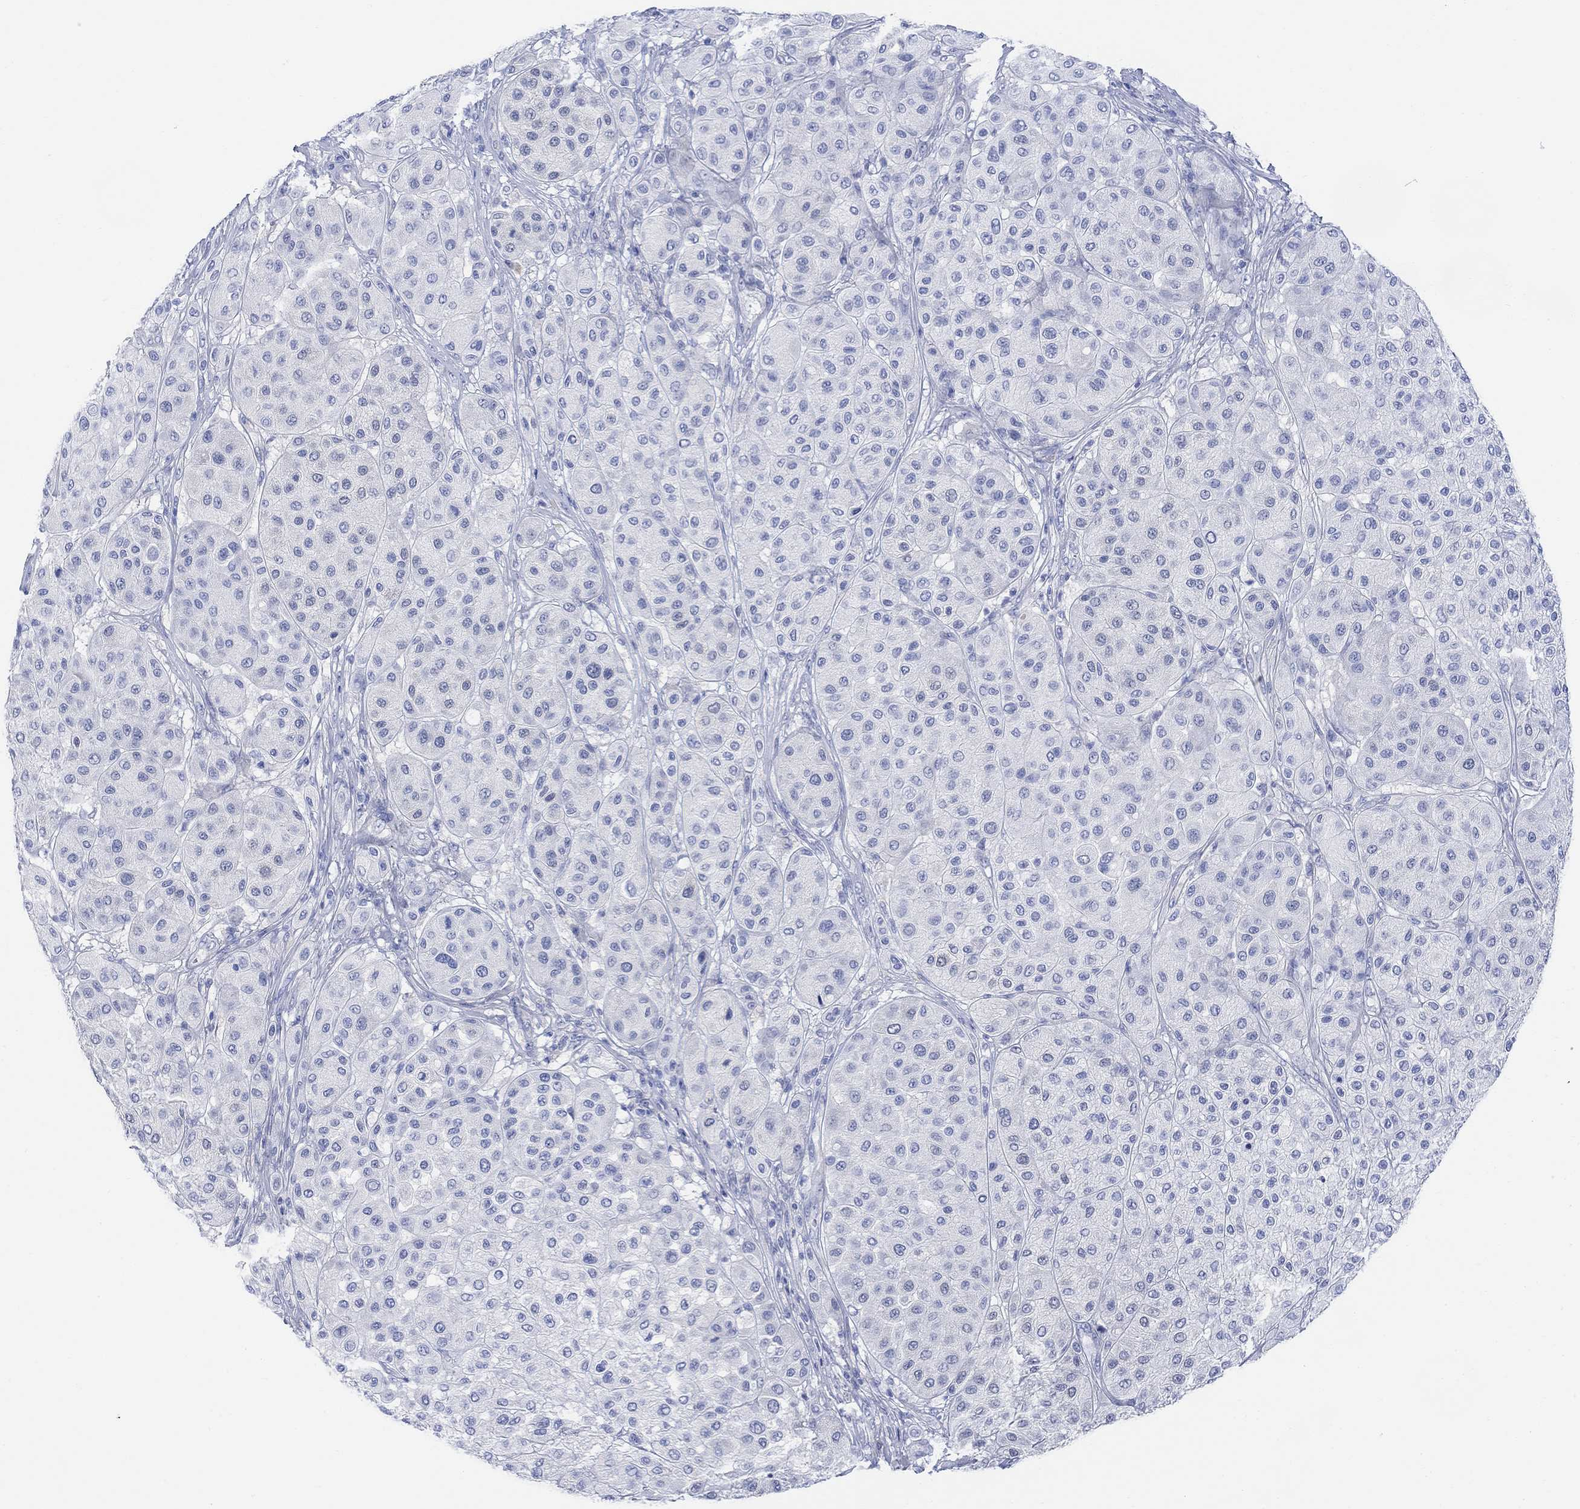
{"staining": {"intensity": "negative", "quantity": "none", "location": "none"}, "tissue": "melanoma", "cell_type": "Tumor cells", "image_type": "cancer", "snomed": [{"axis": "morphology", "description": "Malignant melanoma, Metastatic site"}, {"axis": "topography", "description": "Smooth muscle"}], "caption": "This is an immunohistochemistry photomicrograph of malignant melanoma (metastatic site). There is no positivity in tumor cells.", "gene": "GNG13", "patient": {"sex": "male", "age": 41}}